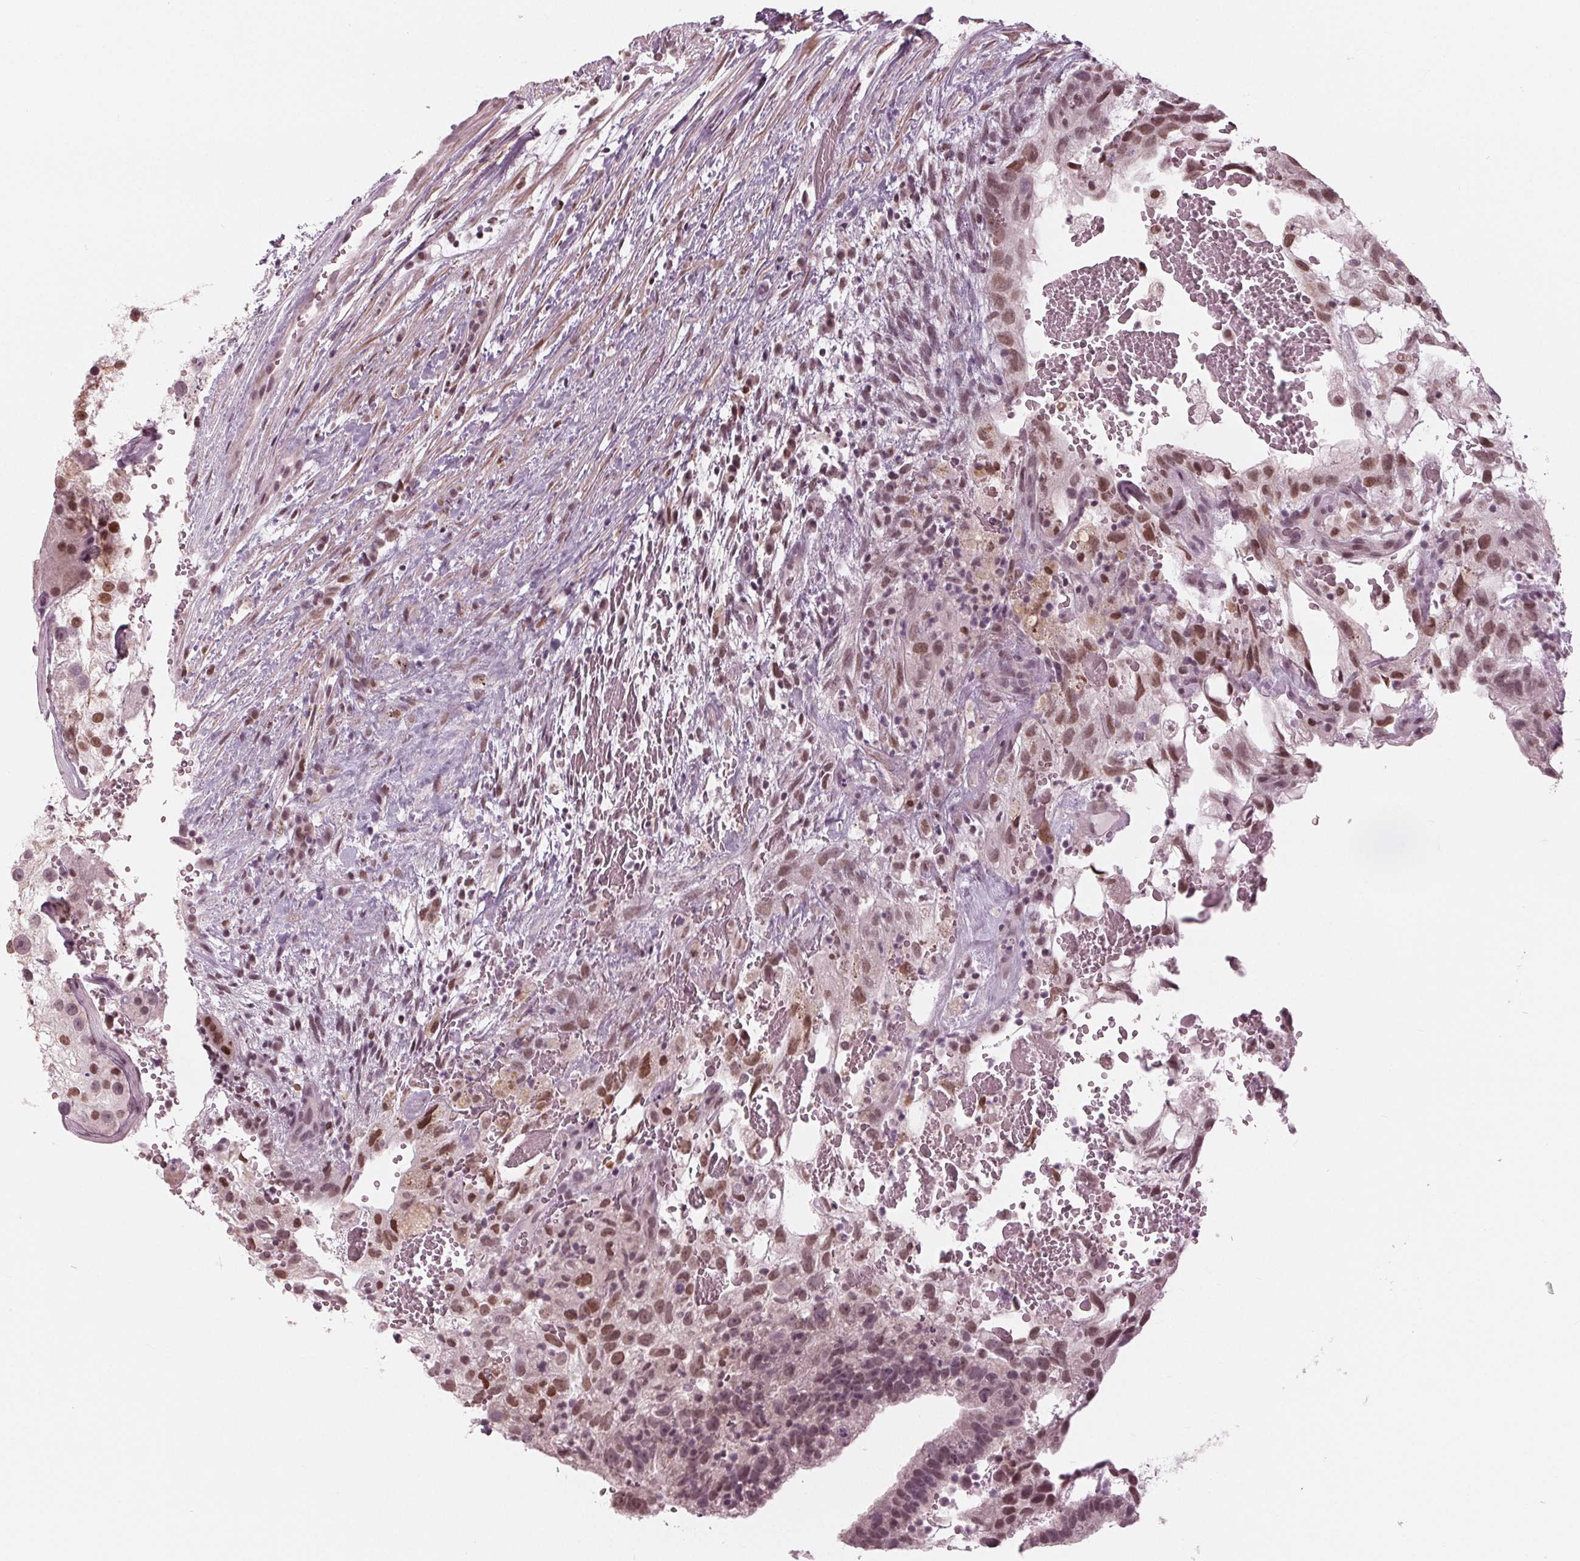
{"staining": {"intensity": "moderate", "quantity": "25%-75%", "location": "nuclear"}, "tissue": "testis cancer", "cell_type": "Tumor cells", "image_type": "cancer", "snomed": [{"axis": "morphology", "description": "Normal tissue, NOS"}, {"axis": "morphology", "description": "Carcinoma, Embryonal, NOS"}, {"axis": "topography", "description": "Testis"}], "caption": "This histopathology image demonstrates immunohistochemistry (IHC) staining of human testis cancer, with medium moderate nuclear positivity in about 25%-75% of tumor cells.", "gene": "DNMT3L", "patient": {"sex": "male", "age": 32}}